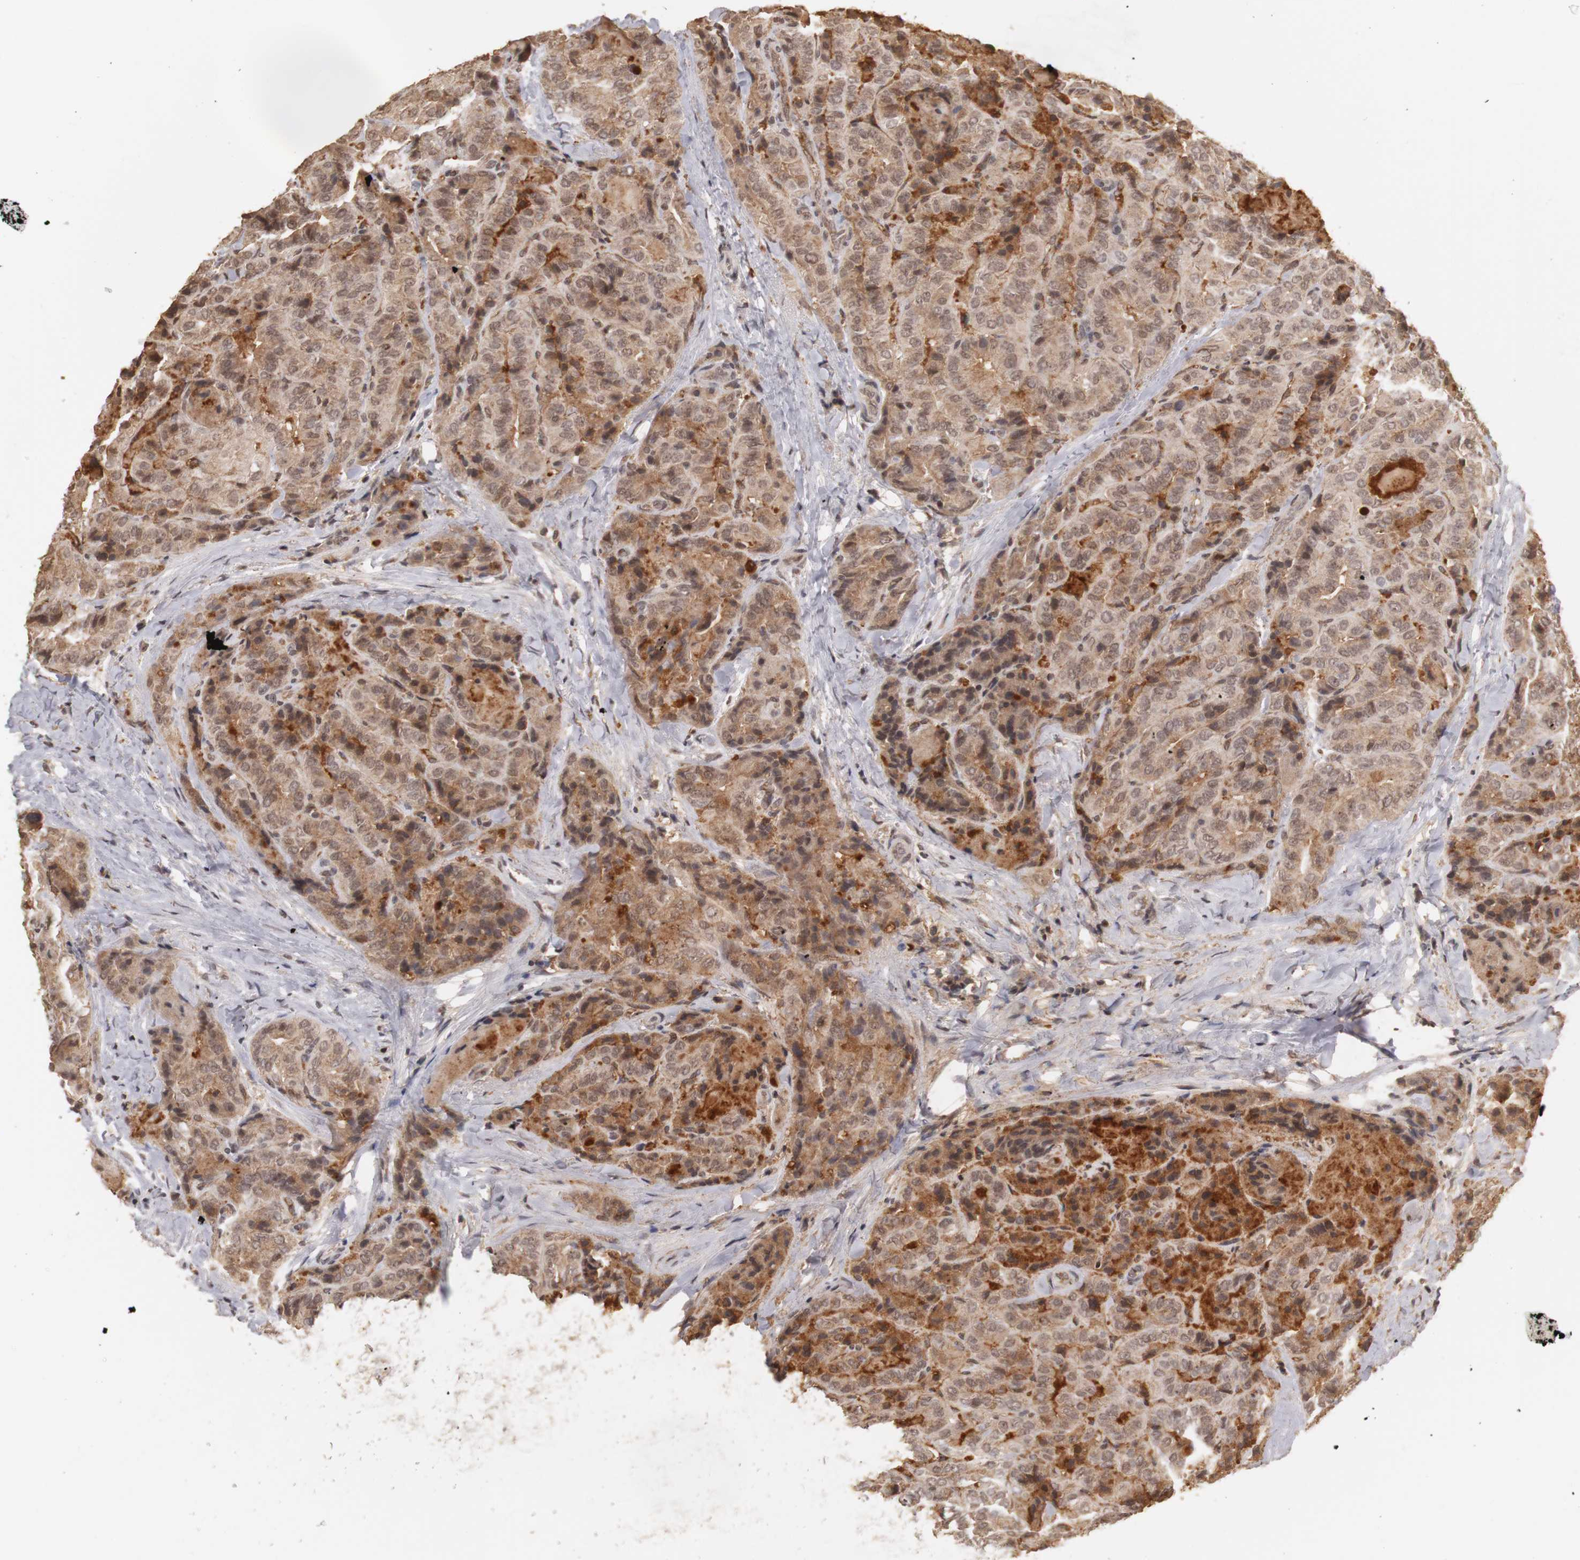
{"staining": {"intensity": "moderate", "quantity": ">75%", "location": "cytoplasmic/membranous,nuclear"}, "tissue": "thyroid cancer", "cell_type": "Tumor cells", "image_type": "cancer", "snomed": [{"axis": "morphology", "description": "Papillary adenocarcinoma, NOS"}, {"axis": "topography", "description": "Thyroid gland"}], "caption": "An immunohistochemistry (IHC) photomicrograph of neoplastic tissue is shown. Protein staining in brown shows moderate cytoplasmic/membranous and nuclear positivity in thyroid cancer within tumor cells.", "gene": "PLEKHA1", "patient": {"sex": "female", "age": 71}}